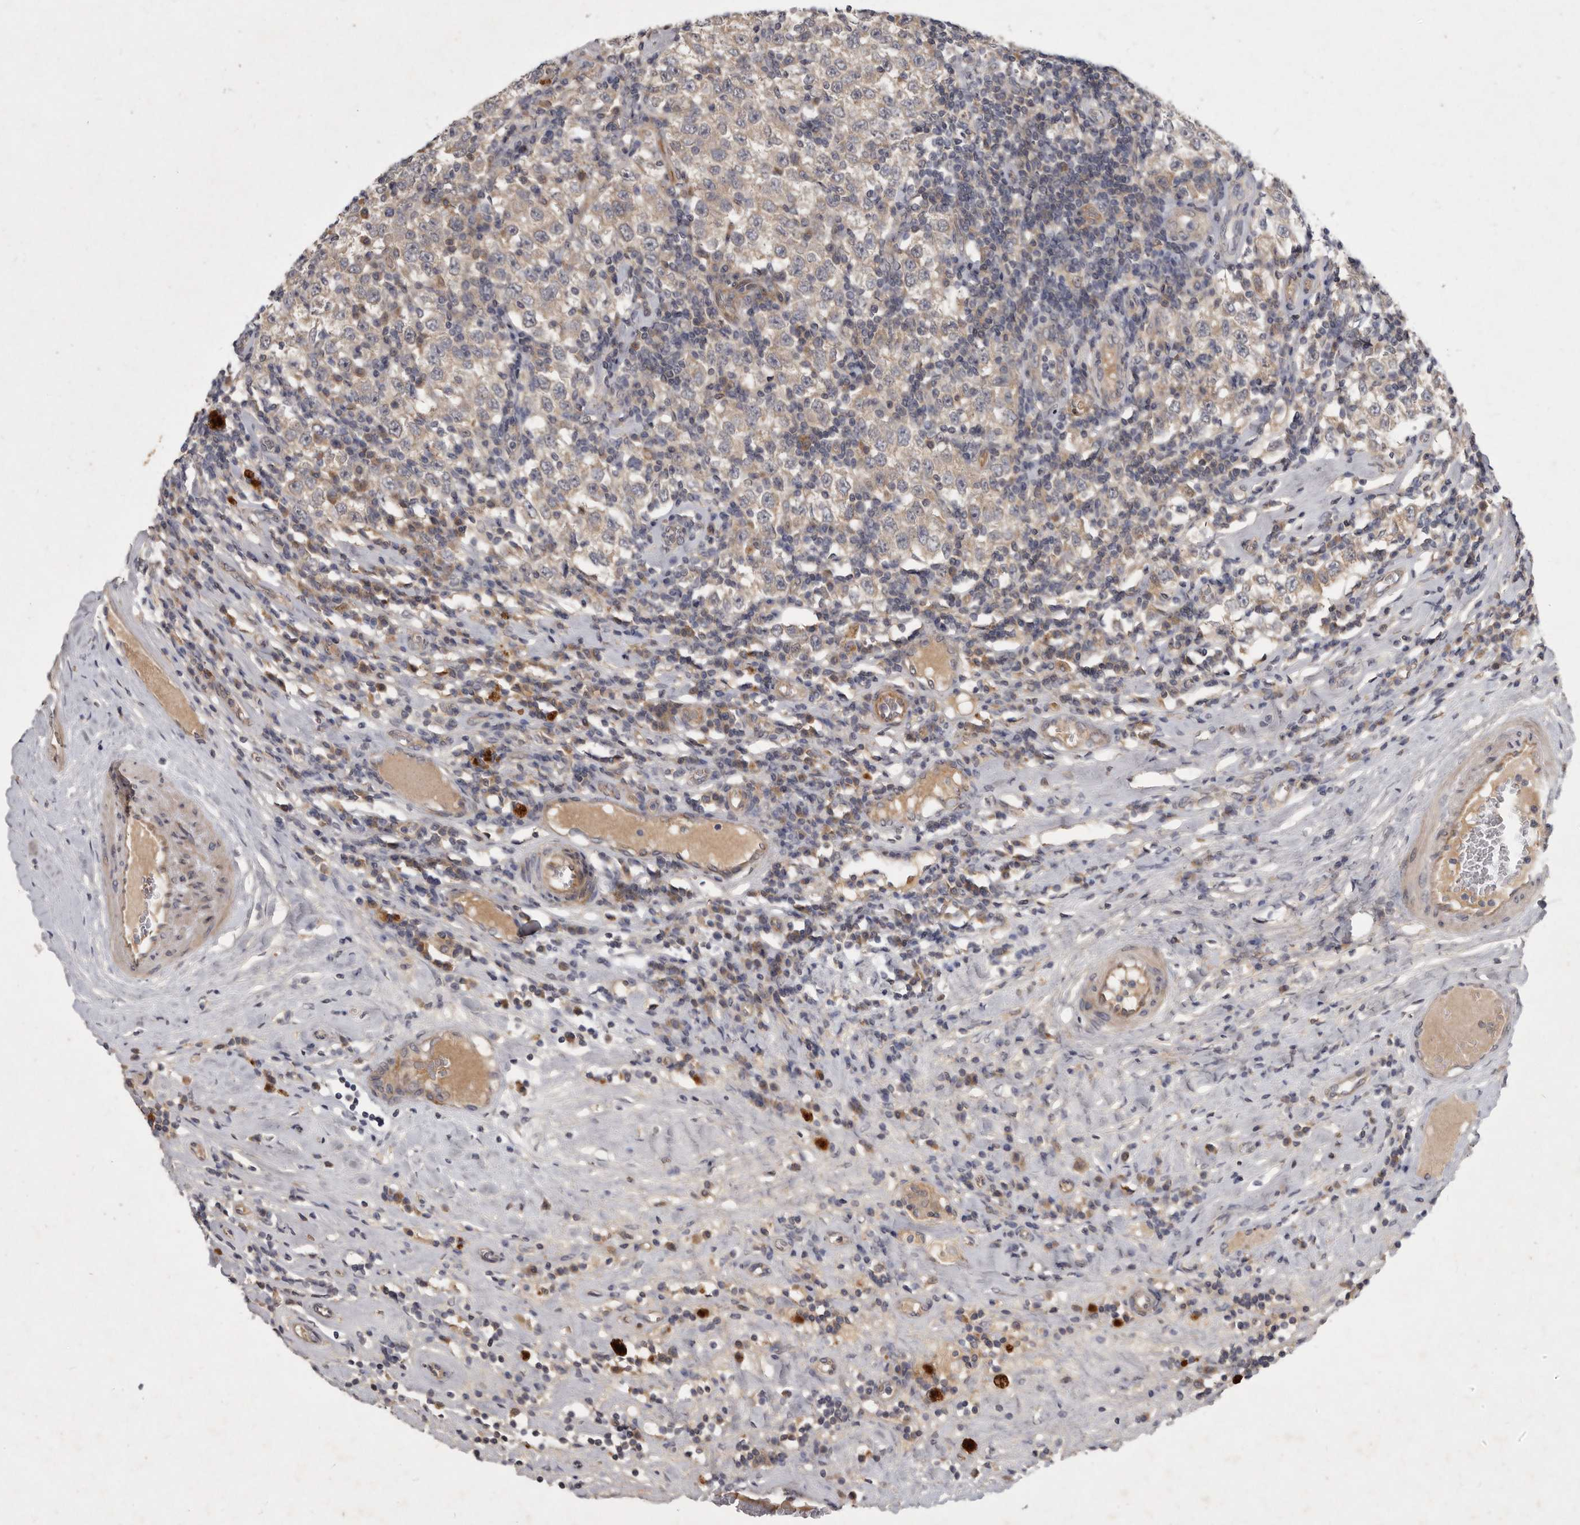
{"staining": {"intensity": "negative", "quantity": "none", "location": "none"}, "tissue": "testis cancer", "cell_type": "Tumor cells", "image_type": "cancer", "snomed": [{"axis": "morphology", "description": "Seminoma, NOS"}, {"axis": "topography", "description": "Testis"}], "caption": "High power microscopy micrograph of an IHC image of testis cancer (seminoma), revealing no significant staining in tumor cells. (Stains: DAB (3,3'-diaminobenzidine) IHC with hematoxylin counter stain, Microscopy: brightfield microscopy at high magnification).", "gene": "SLC22A1", "patient": {"sex": "male", "age": 41}}